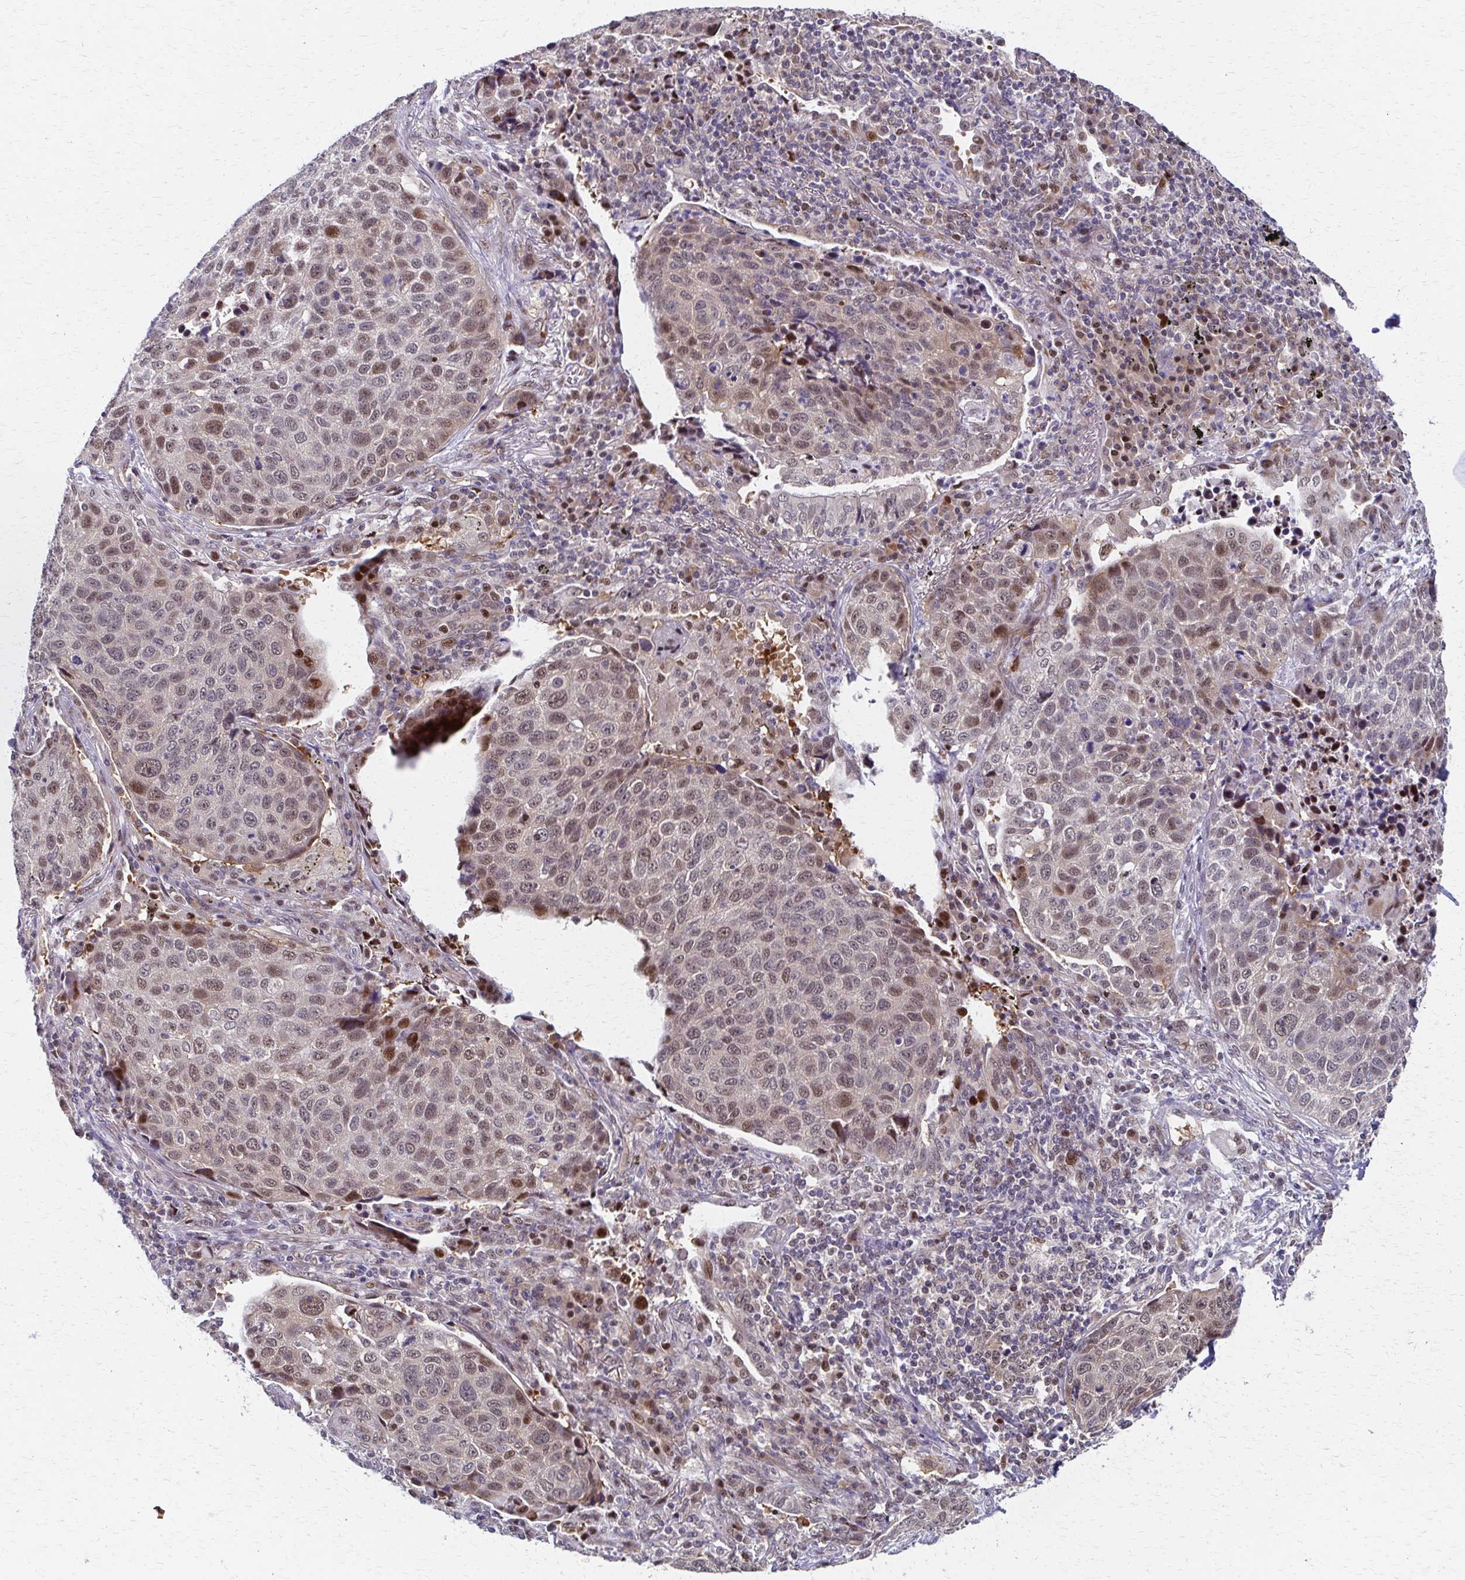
{"staining": {"intensity": "weak", "quantity": ">75%", "location": "nuclear"}, "tissue": "lung cancer", "cell_type": "Tumor cells", "image_type": "cancer", "snomed": [{"axis": "morphology", "description": "Squamous cell carcinoma, NOS"}, {"axis": "topography", "description": "Lymph node"}, {"axis": "topography", "description": "Lung"}], "caption": "Lung squamous cell carcinoma tissue shows weak nuclear positivity in about >75% of tumor cells (IHC, brightfield microscopy, high magnification).", "gene": "PSMD7", "patient": {"sex": "male", "age": 61}}